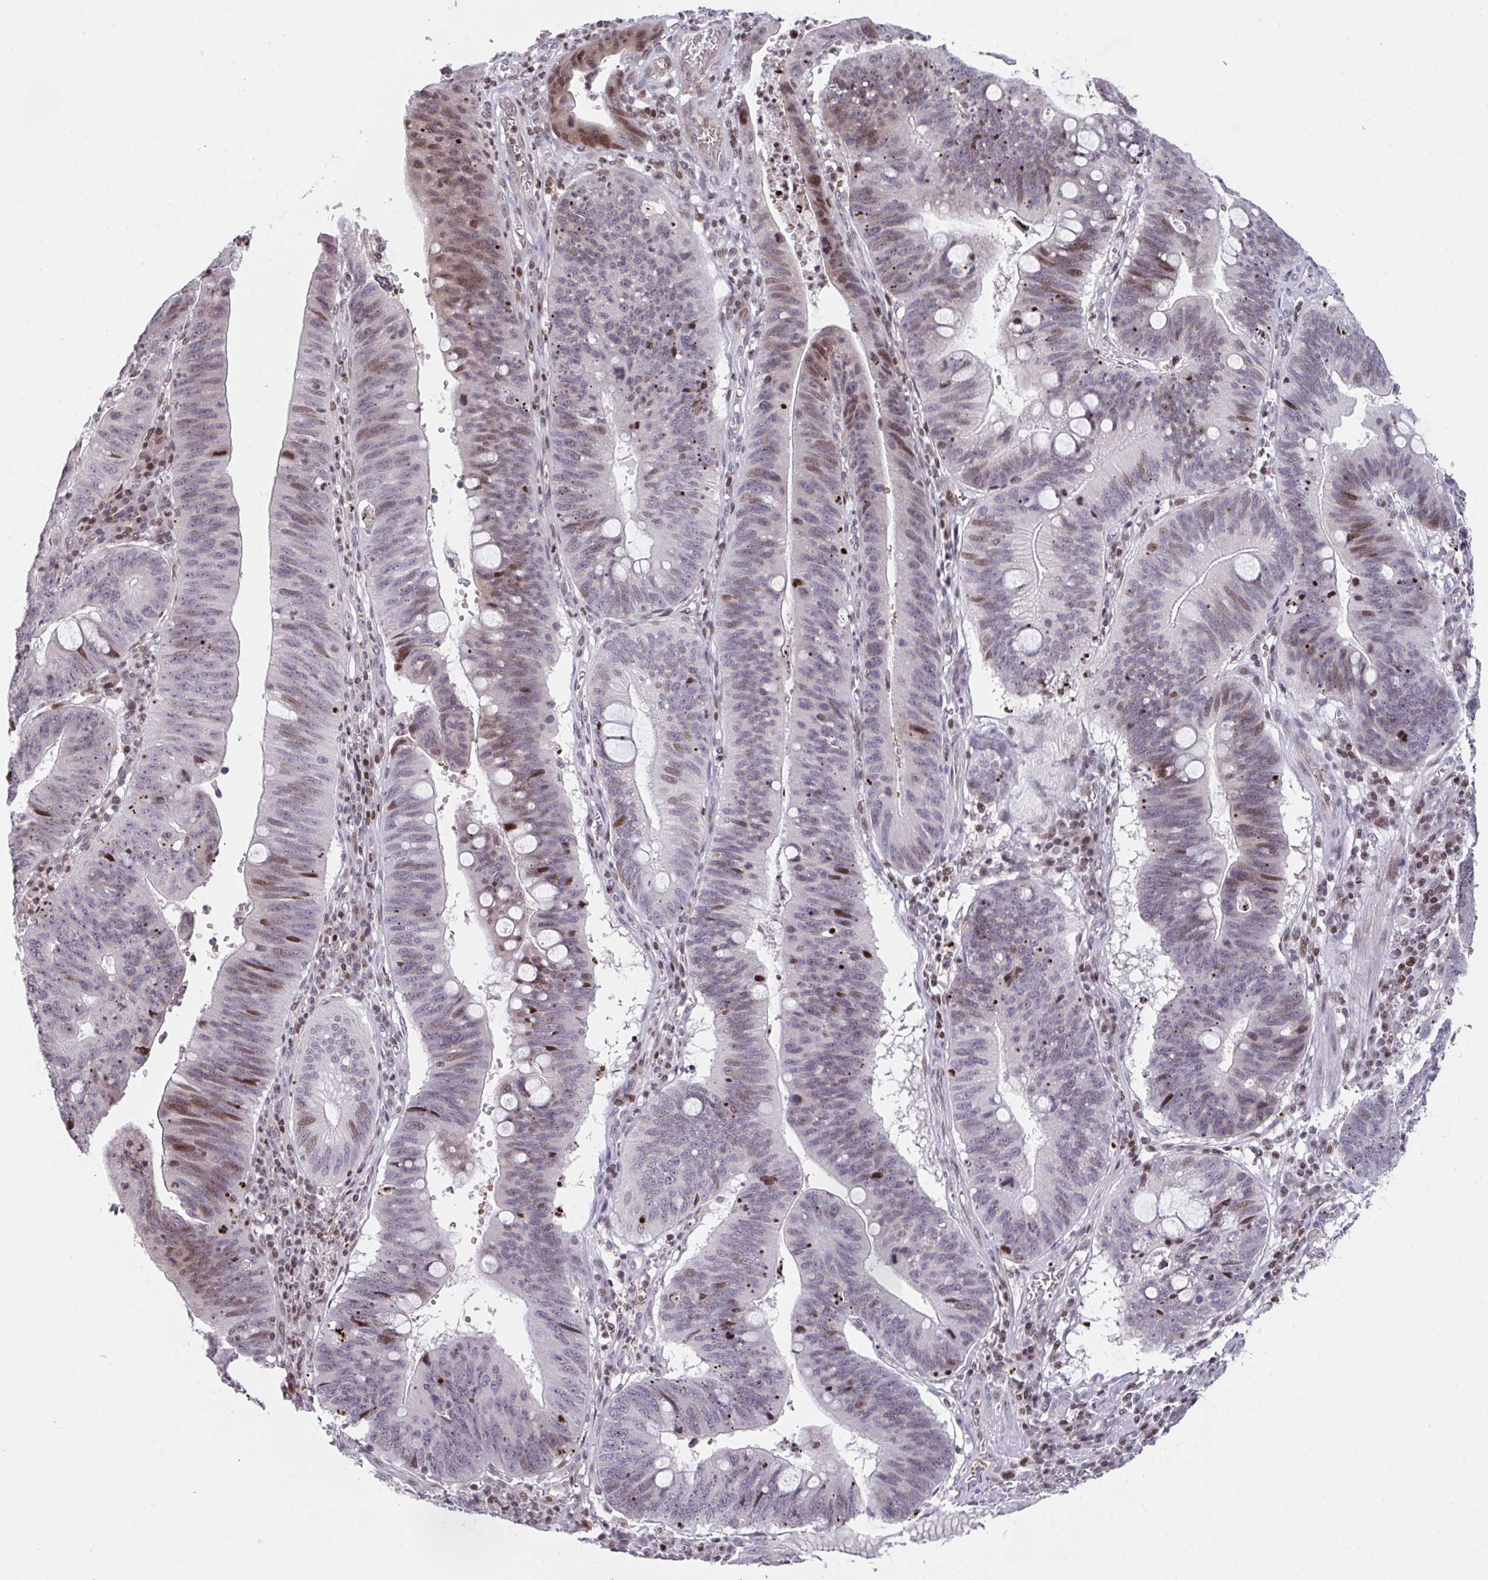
{"staining": {"intensity": "moderate", "quantity": "<25%", "location": "nuclear"}, "tissue": "stomach cancer", "cell_type": "Tumor cells", "image_type": "cancer", "snomed": [{"axis": "morphology", "description": "Adenocarcinoma, NOS"}, {"axis": "topography", "description": "Stomach"}], "caption": "Tumor cells show low levels of moderate nuclear expression in approximately <25% of cells in adenocarcinoma (stomach).", "gene": "PCDHB8", "patient": {"sex": "male", "age": 59}}